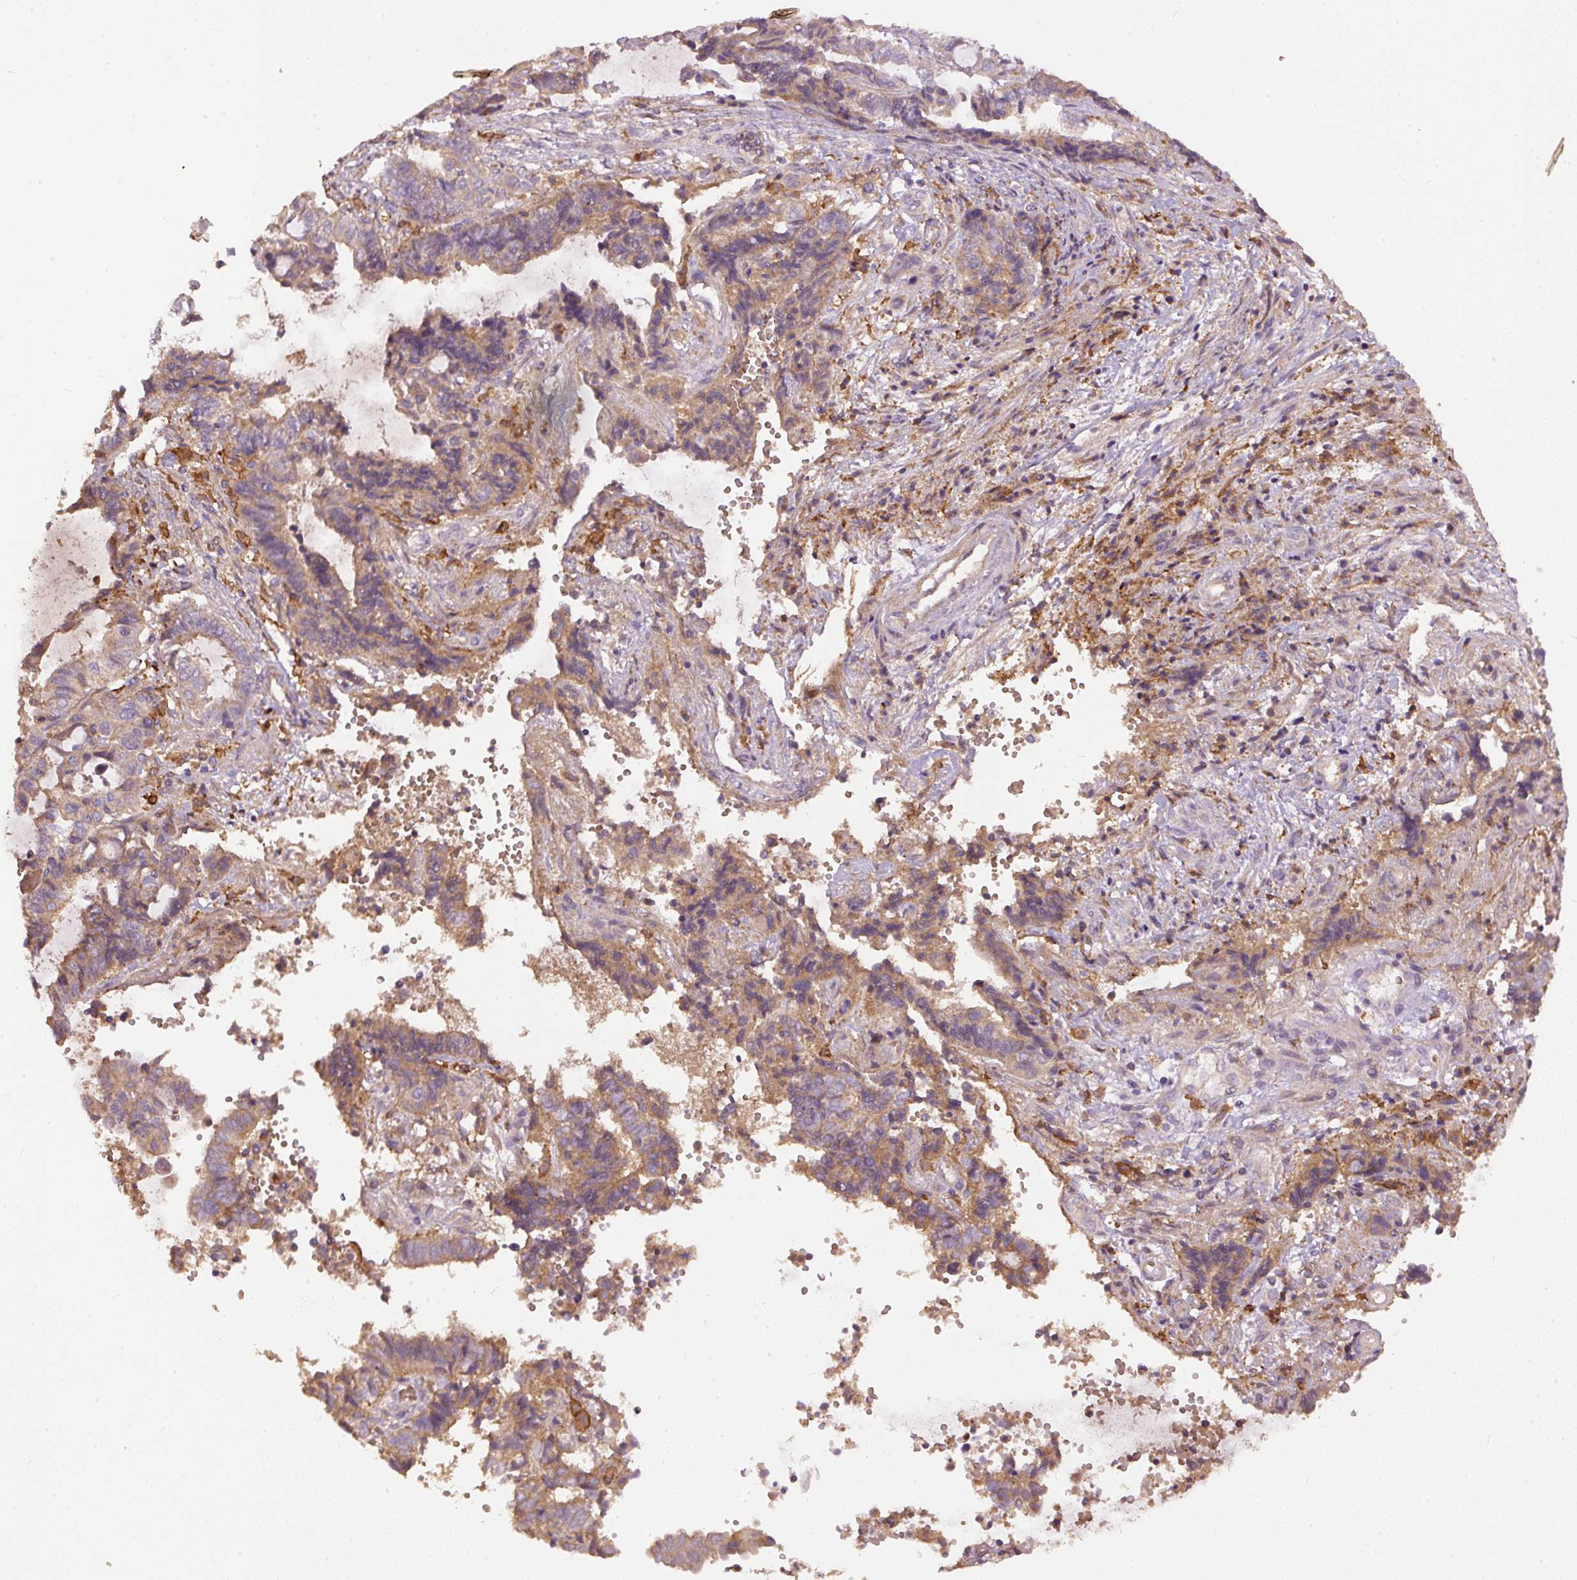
{"staining": {"intensity": "moderate", "quantity": "<25%", "location": "cytoplasmic/membranous"}, "tissue": "endometrial cancer", "cell_type": "Tumor cells", "image_type": "cancer", "snomed": [{"axis": "morphology", "description": "Adenocarcinoma, NOS"}, {"axis": "topography", "description": "Uterus"}, {"axis": "topography", "description": "Endometrium"}], "caption": "The histopathology image reveals staining of endometrial adenocarcinoma, revealing moderate cytoplasmic/membranous protein expression (brown color) within tumor cells.", "gene": "DAPK1", "patient": {"sex": "female", "age": 70}}